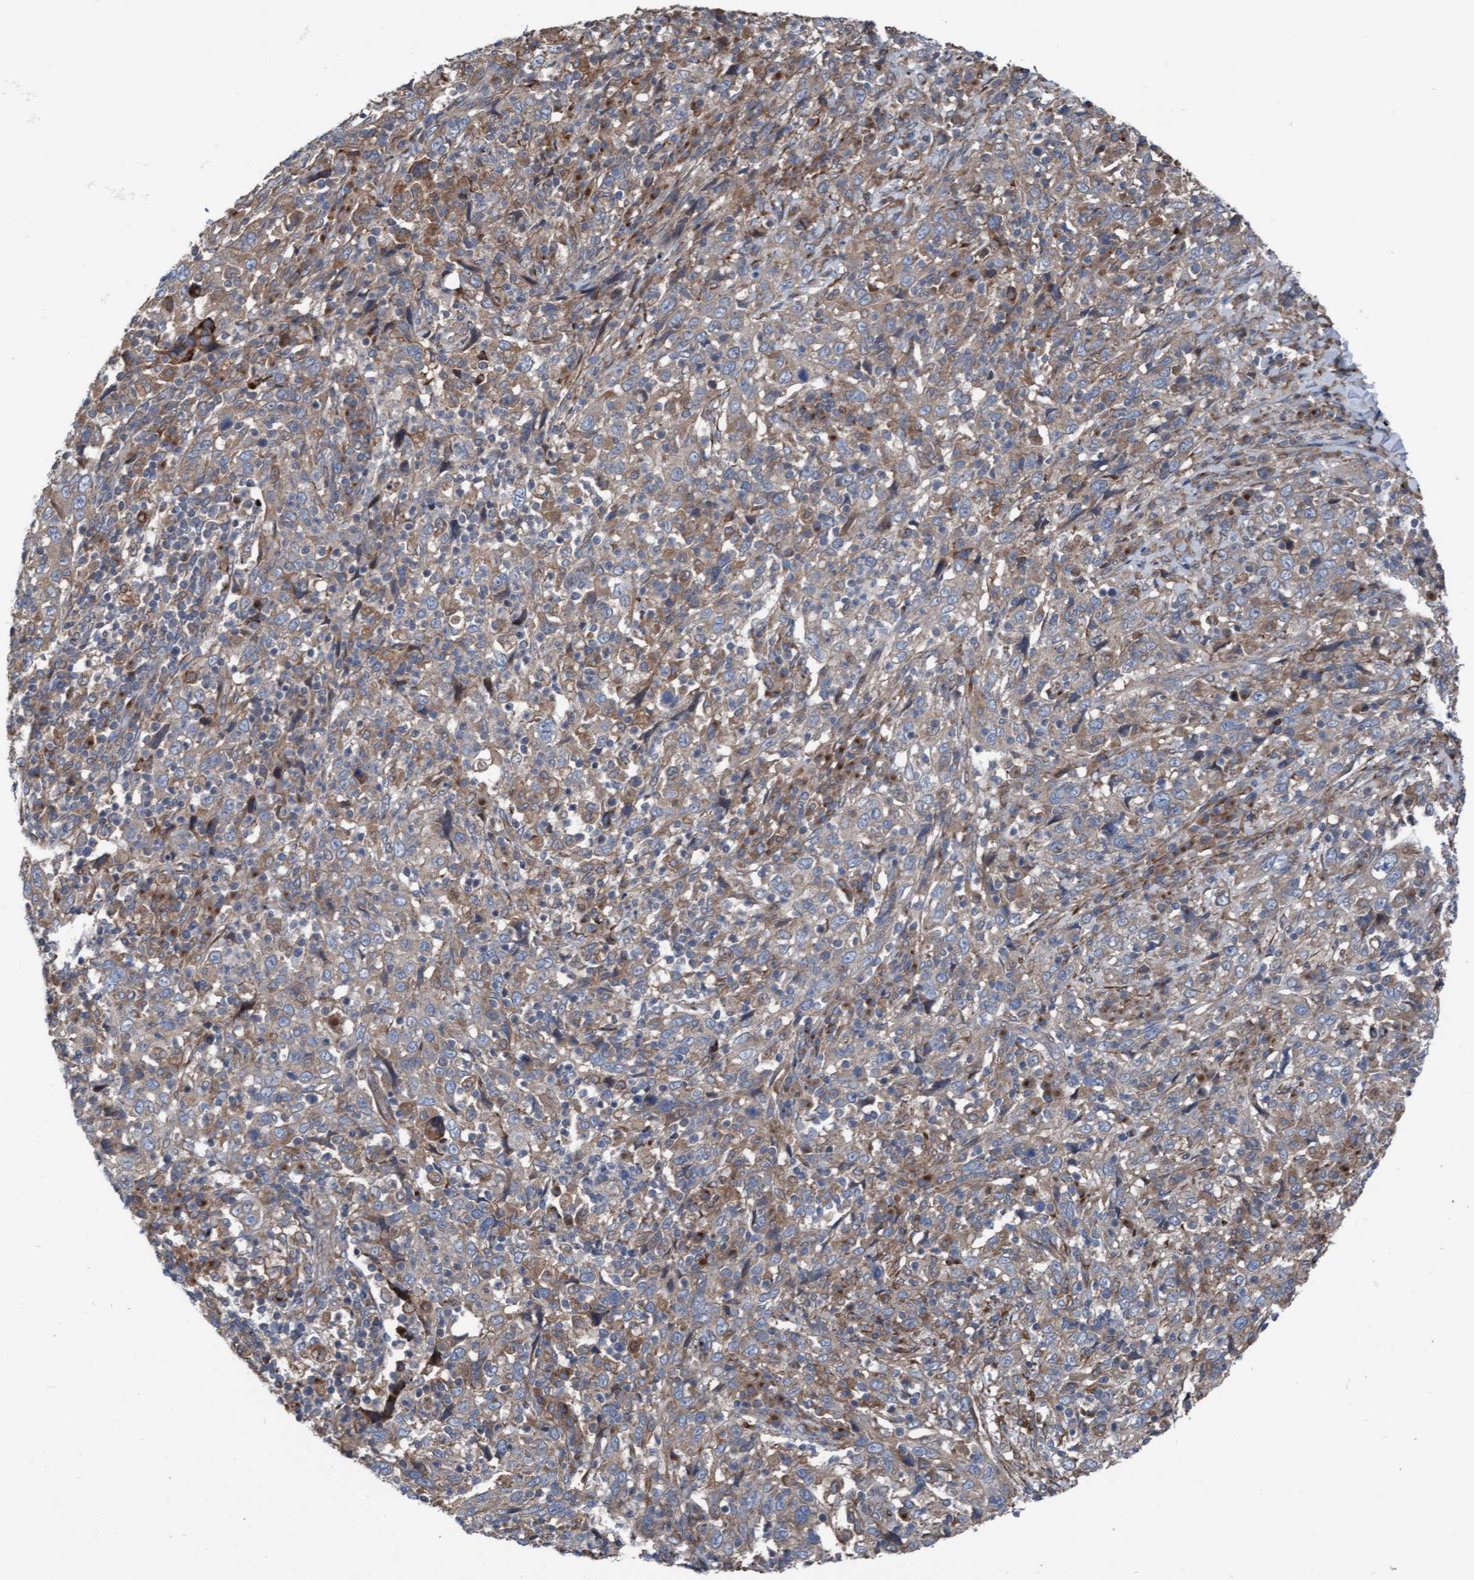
{"staining": {"intensity": "weak", "quantity": ">75%", "location": "cytoplasmic/membranous"}, "tissue": "cervical cancer", "cell_type": "Tumor cells", "image_type": "cancer", "snomed": [{"axis": "morphology", "description": "Squamous cell carcinoma, NOS"}, {"axis": "topography", "description": "Cervix"}], "caption": "This photomicrograph displays IHC staining of cervical cancer (squamous cell carcinoma), with low weak cytoplasmic/membranous expression in approximately >75% of tumor cells.", "gene": "KLHL26", "patient": {"sex": "female", "age": 46}}